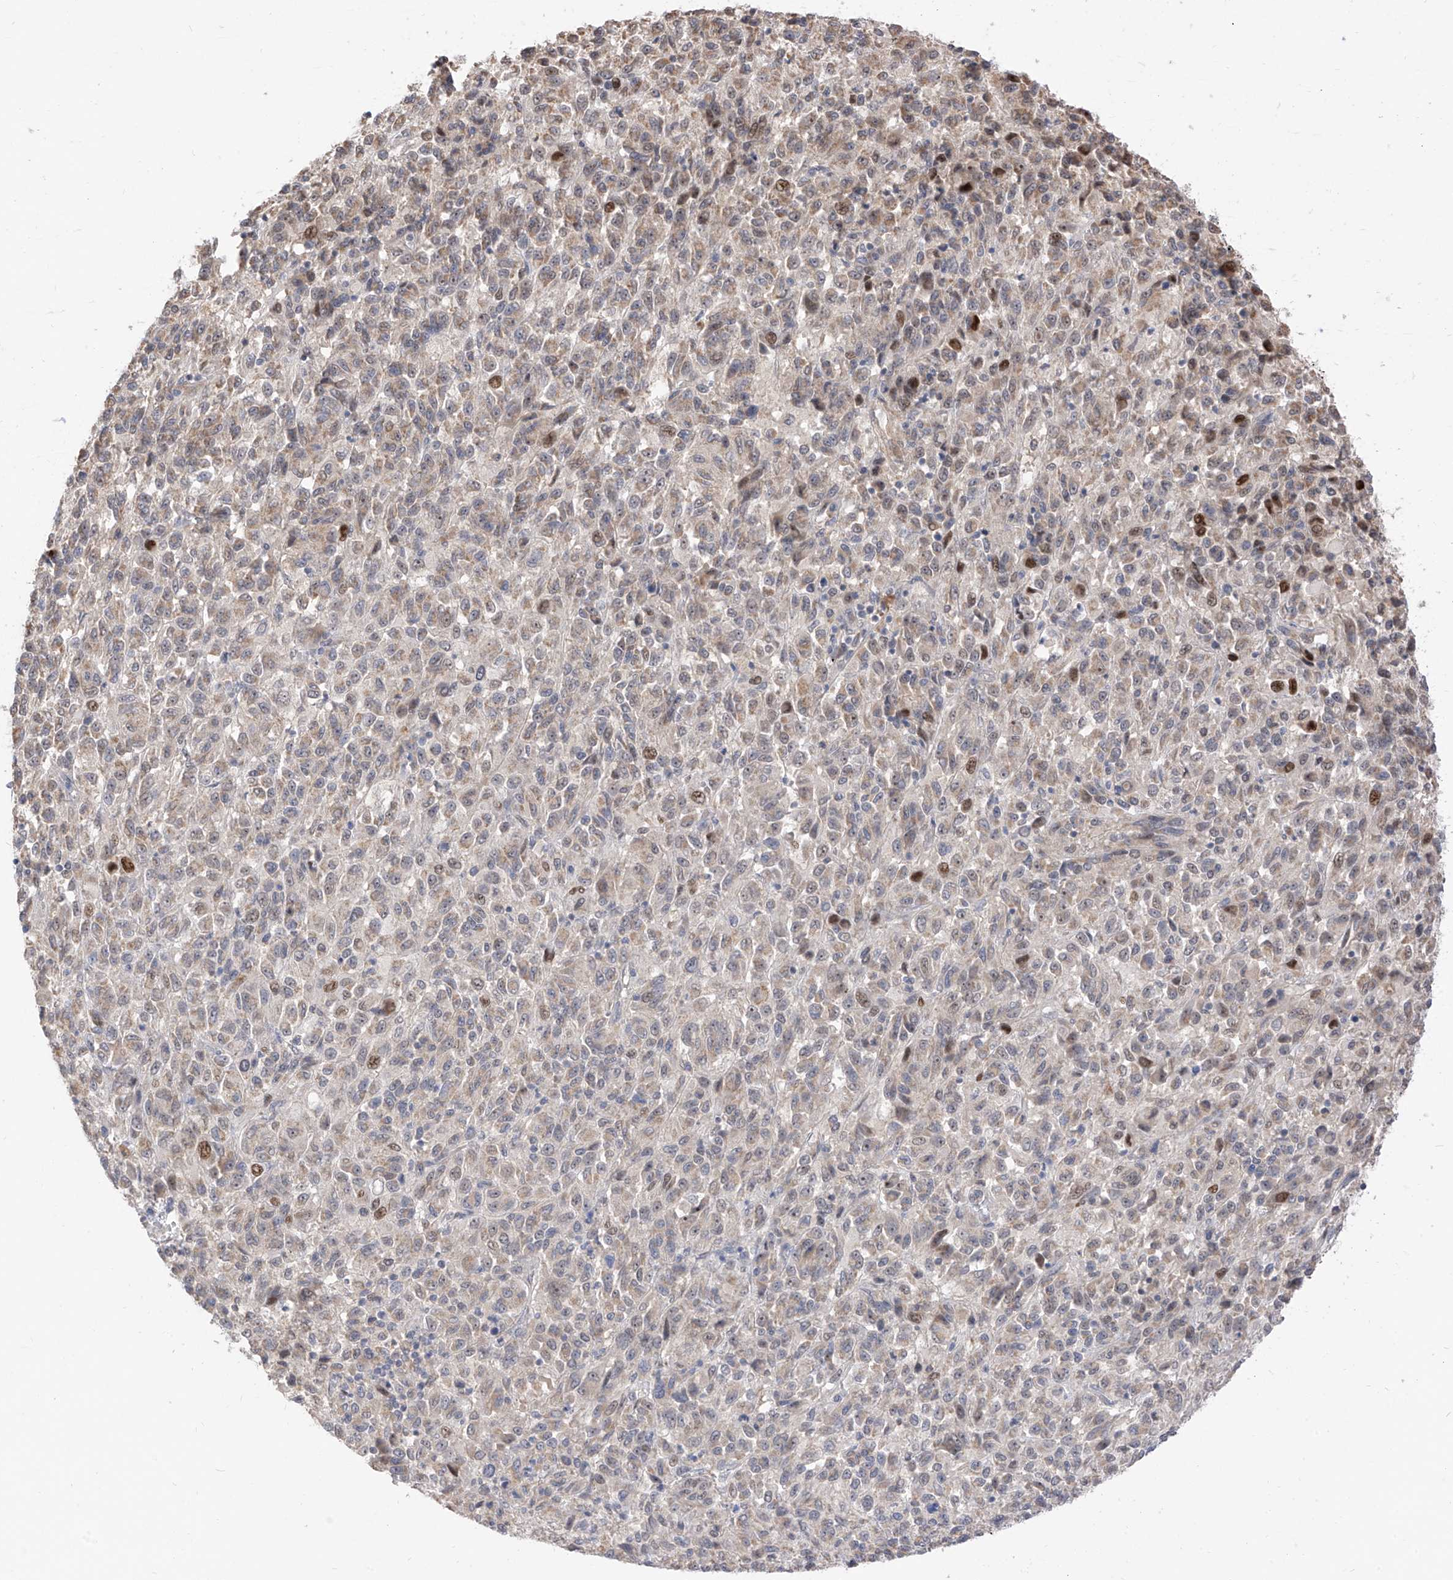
{"staining": {"intensity": "moderate", "quantity": "<25%", "location": "cytoplasmic/membranous,nuclear"}, "tissue": "melanoma", "cell_type": "Tumor cells", "image_type": "cancer", "snomed": [{"axis": "morphology", "description": "Malignant melanoma, Metastatic site"}, {"axis": "topography", "description": "Lung"}], "caption": "Human malignant melanoma (metastatic site) stained with a brown dye exhibits moderate cytoplasmic/membranous and nuclear positive positivity in about <25% of tumor cells.", "gene": "LATS1", "patient": {"sex": "male", "age": 64}}